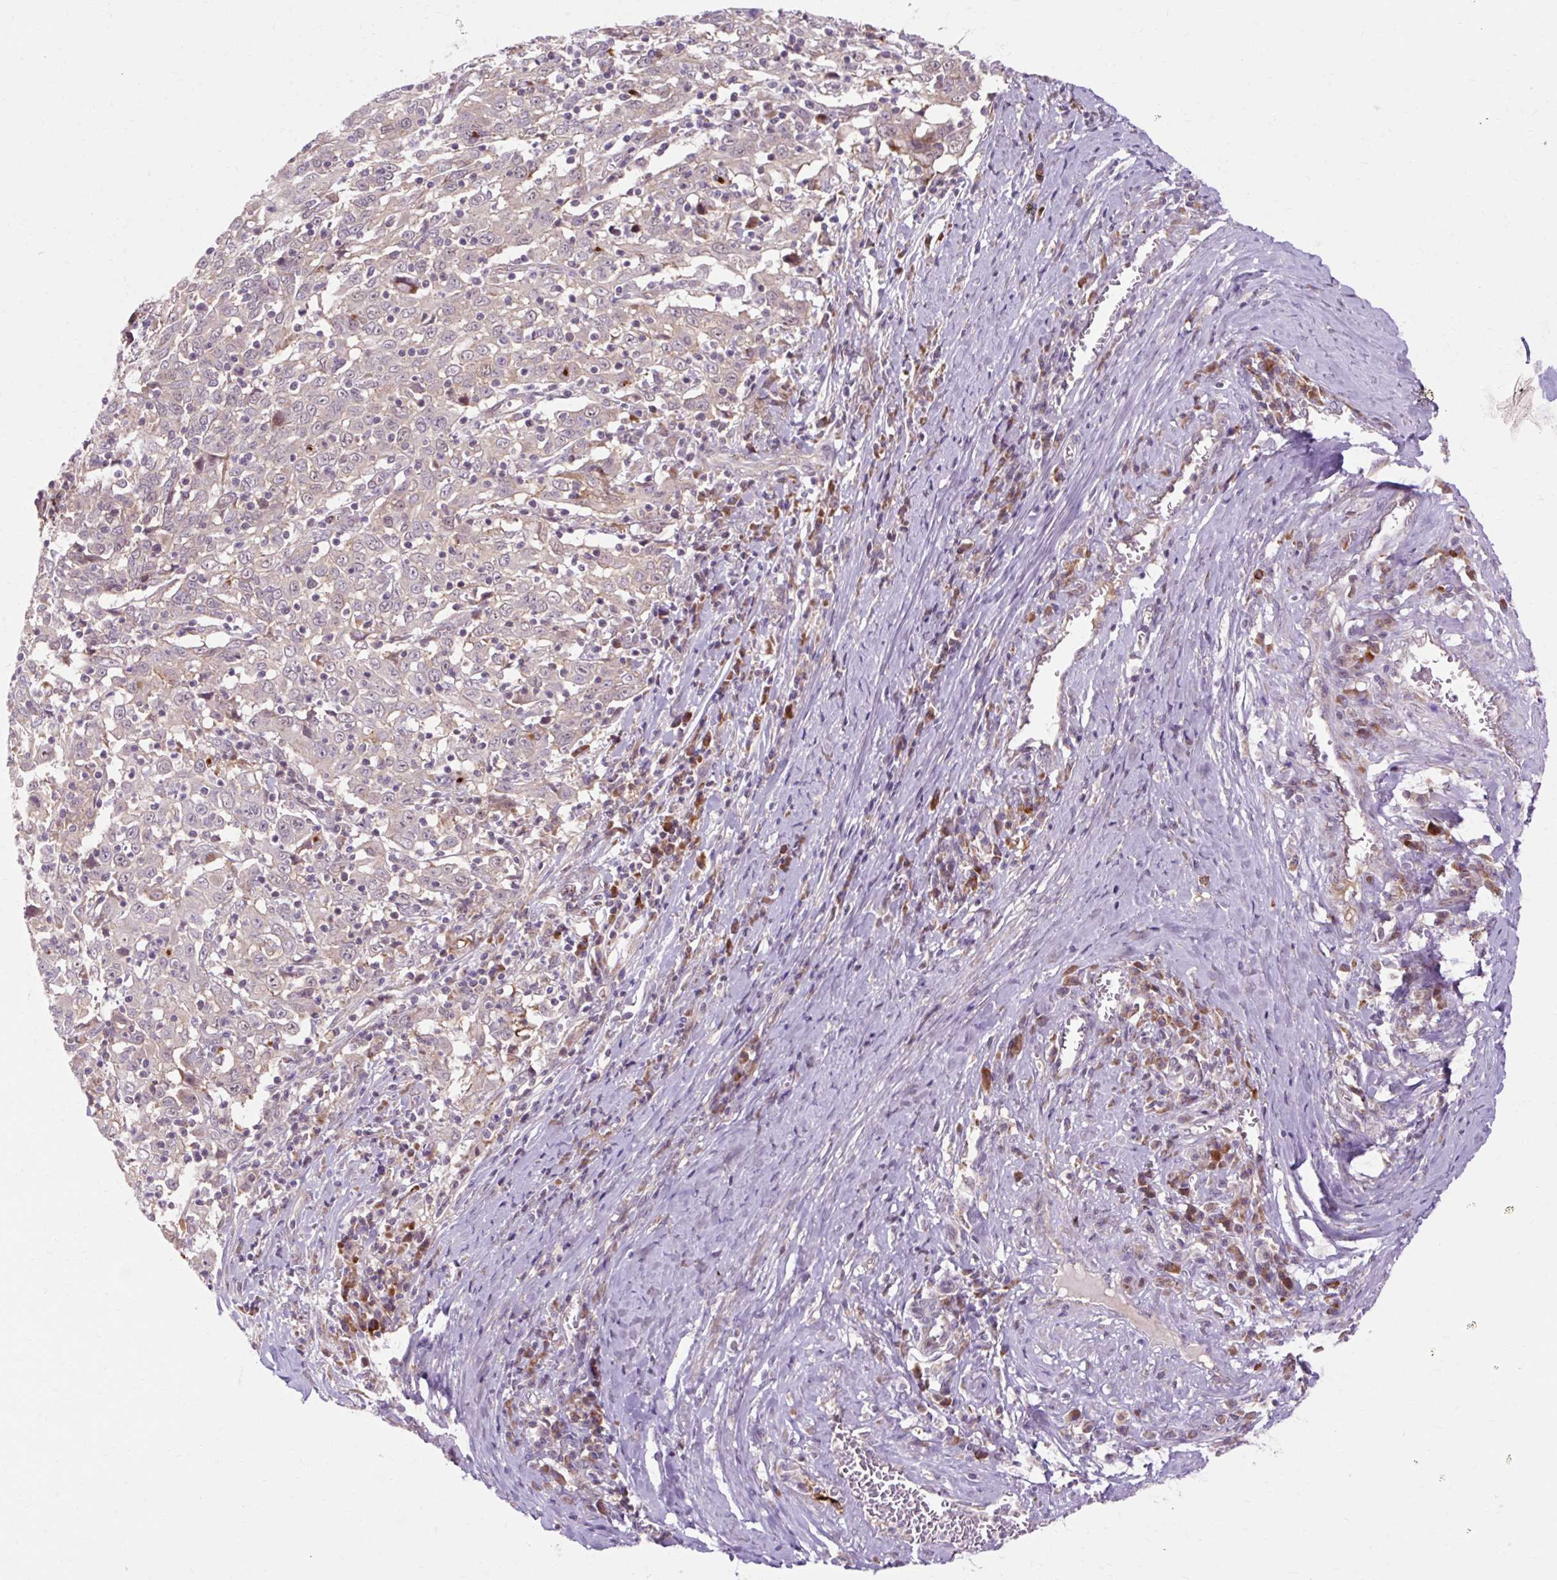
{"staining": {"intensity": "moderate", "quantity": "<25%", "location": "cytoplasmic/membranous"}, "tissue": "cervical cancer", "cell_type": "Tumor cells", "image_type": "cancer", "snomed": [{"axis": "morphology", "description": "Squamous cell carcinoma, NOS"}, {"axis": "topography", "description": "Cervix"}], "caption": "IHC (DAB) staining of human cervical cancer (squamous cell carcinoma) demonstrates moderate cytoplasmic/membranous protein positivity in approximately <25% of tumor cells.", "gene": "GEMIN2", "patient": {"sex": "female", "age": 46}}